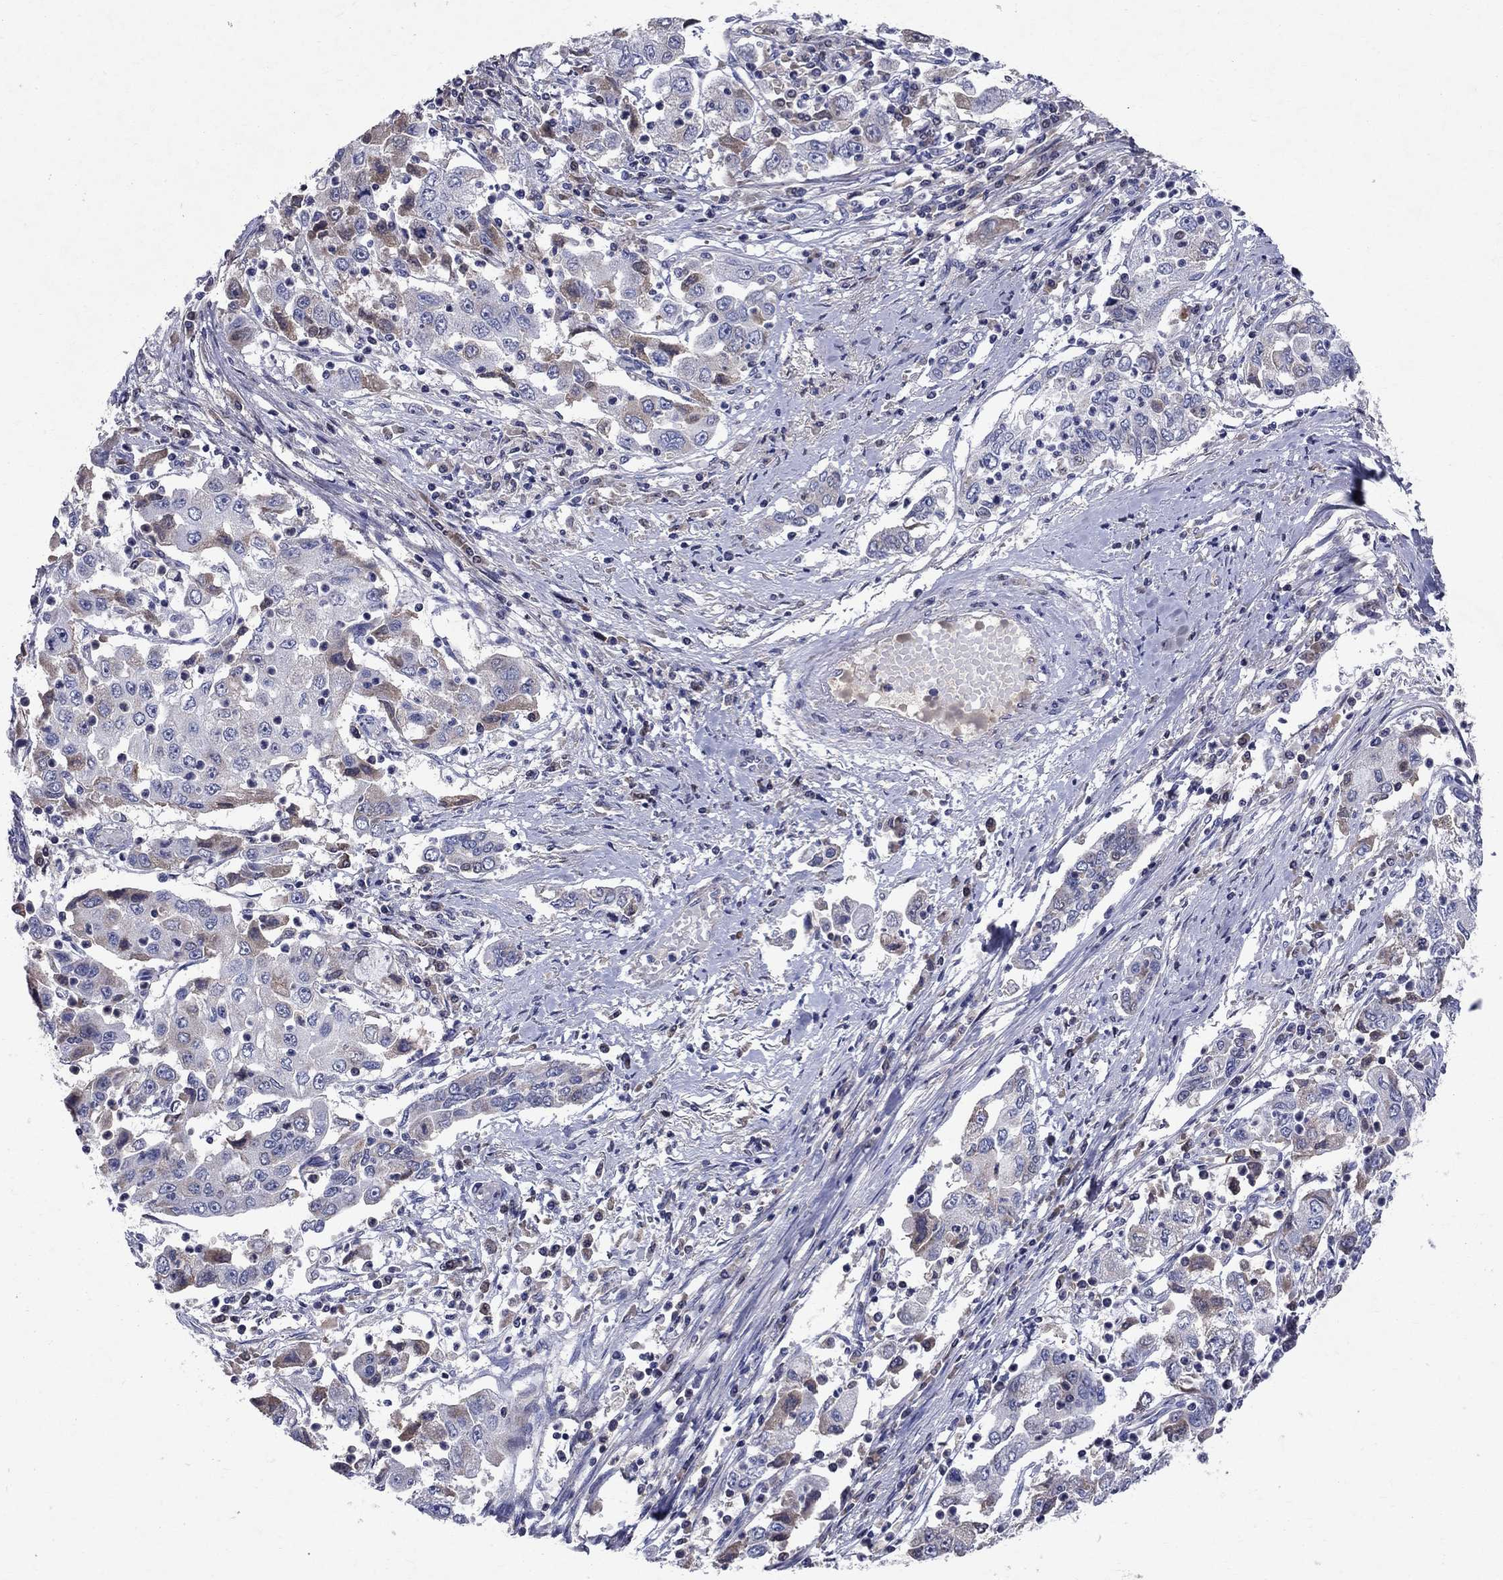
{"staining": {"intensity": "weak", "quantity": "<25%", "location": "cytoplasmic/membranous"}, "tissue": "cervical cancer", "cell_type": "Tumor cells", "image_type": "cancer", "snomed": [{"axis": "morphology", "description": "Squamous cell carcinoma, NOS"}, {"axis": "topography", "description": "Cervix"}], "caption": "Human squamous cell carcinoma (cervical) stained for a protein using immunohistochemistry demonstrates no staining in tumor cells.", "gene": "SLC4A10", "patient": {"sex": "female", "age": 36}}